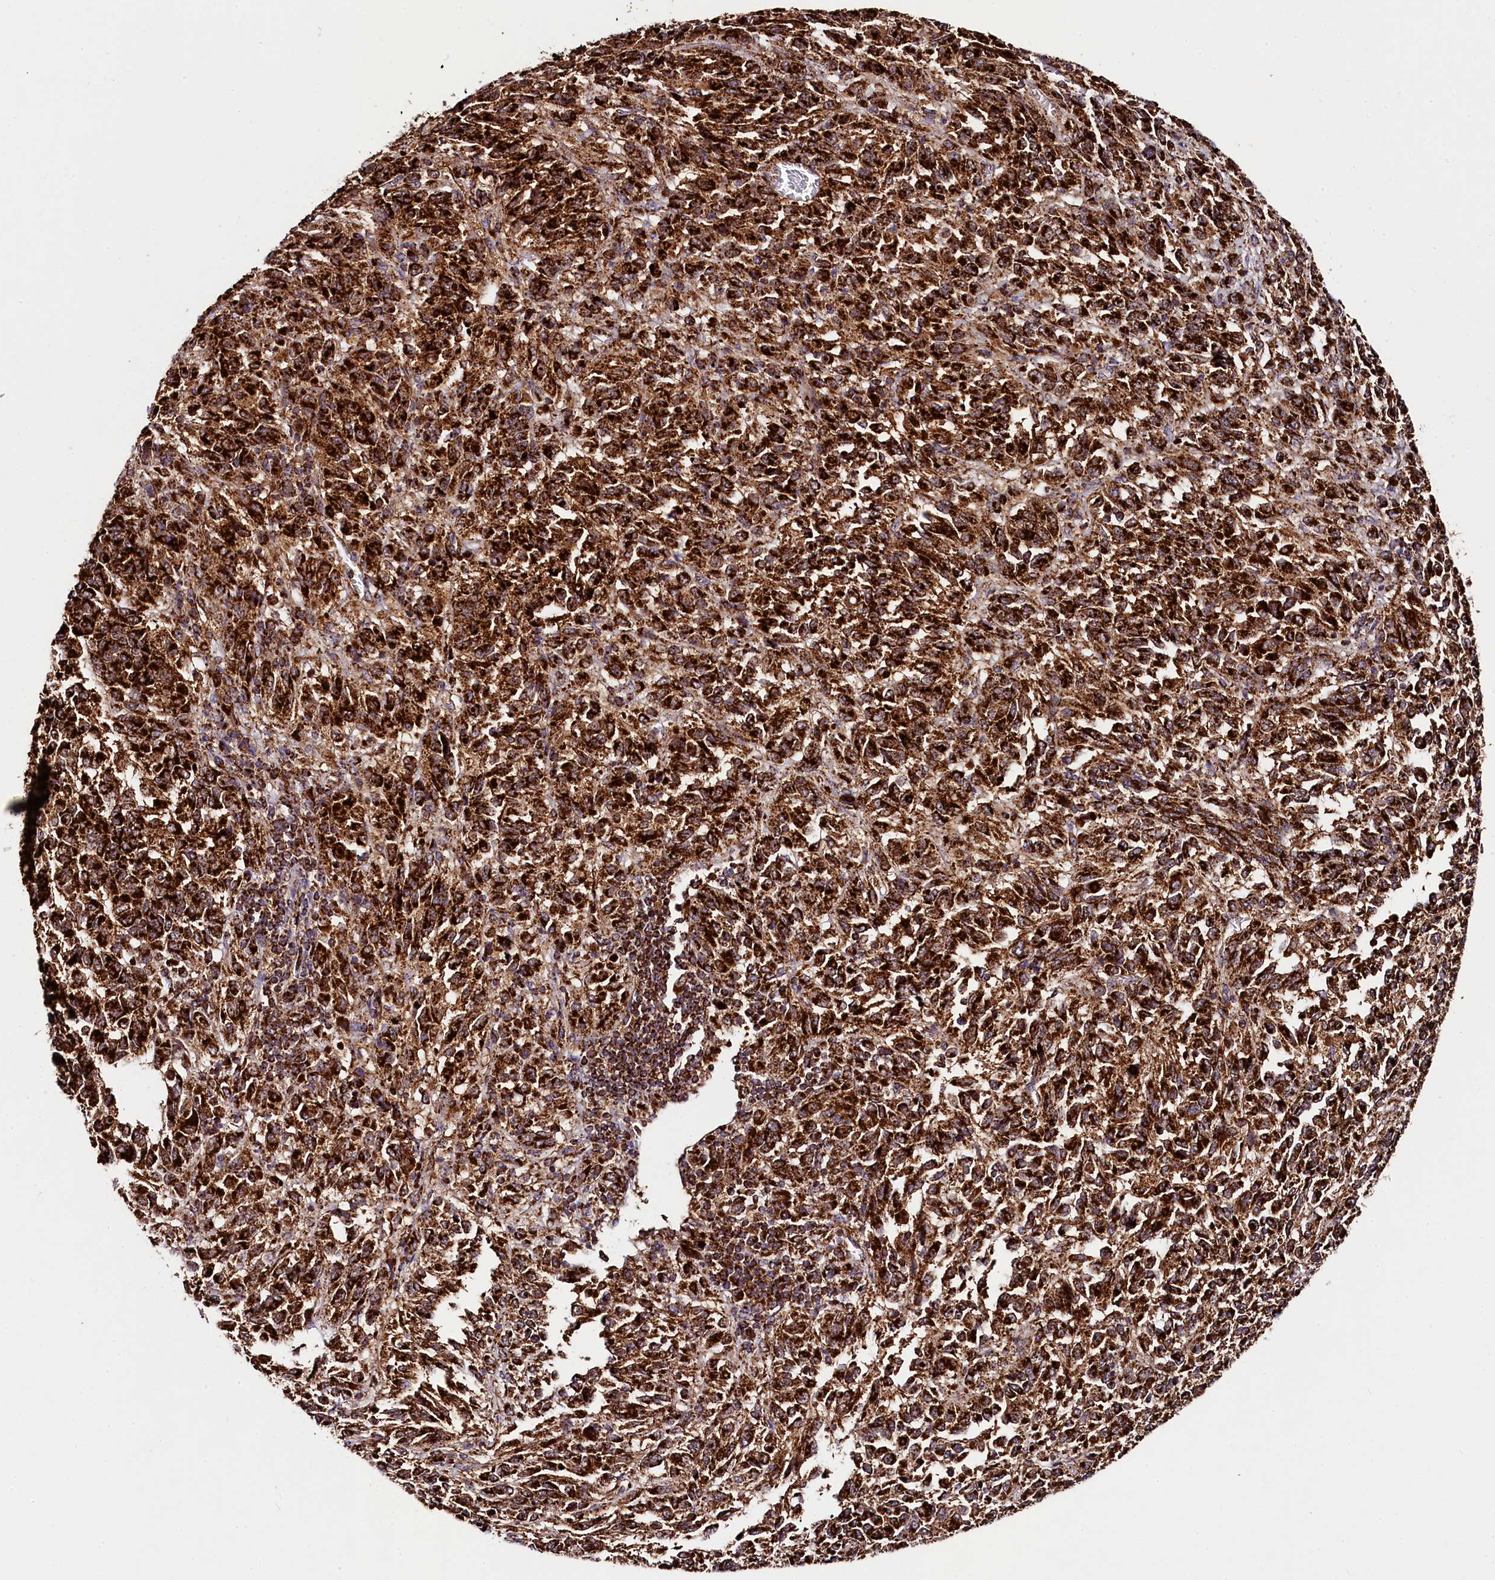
{"staining": {"intensity": "strong", "quantity": ">75%", "location": "cytoplasmic/membranous"}, "tissue": "melanoma", "cell_type": "Tumor cells", "image_type": "cancer", "snomed": [{"axis": "morphology", "description": "Malignant melanoma, Metastatic site"}, {"axis": "topography", "description": "Lung"}], "caption": "The photomicrograph reveals staining of malignant melanoma (metastatic site), revealing strong cytoplasmic/membranous protein positivity (brown color) within tumor cells.", "gene": "CLYBL", "patient": {"sex": "male", "age": 64}}